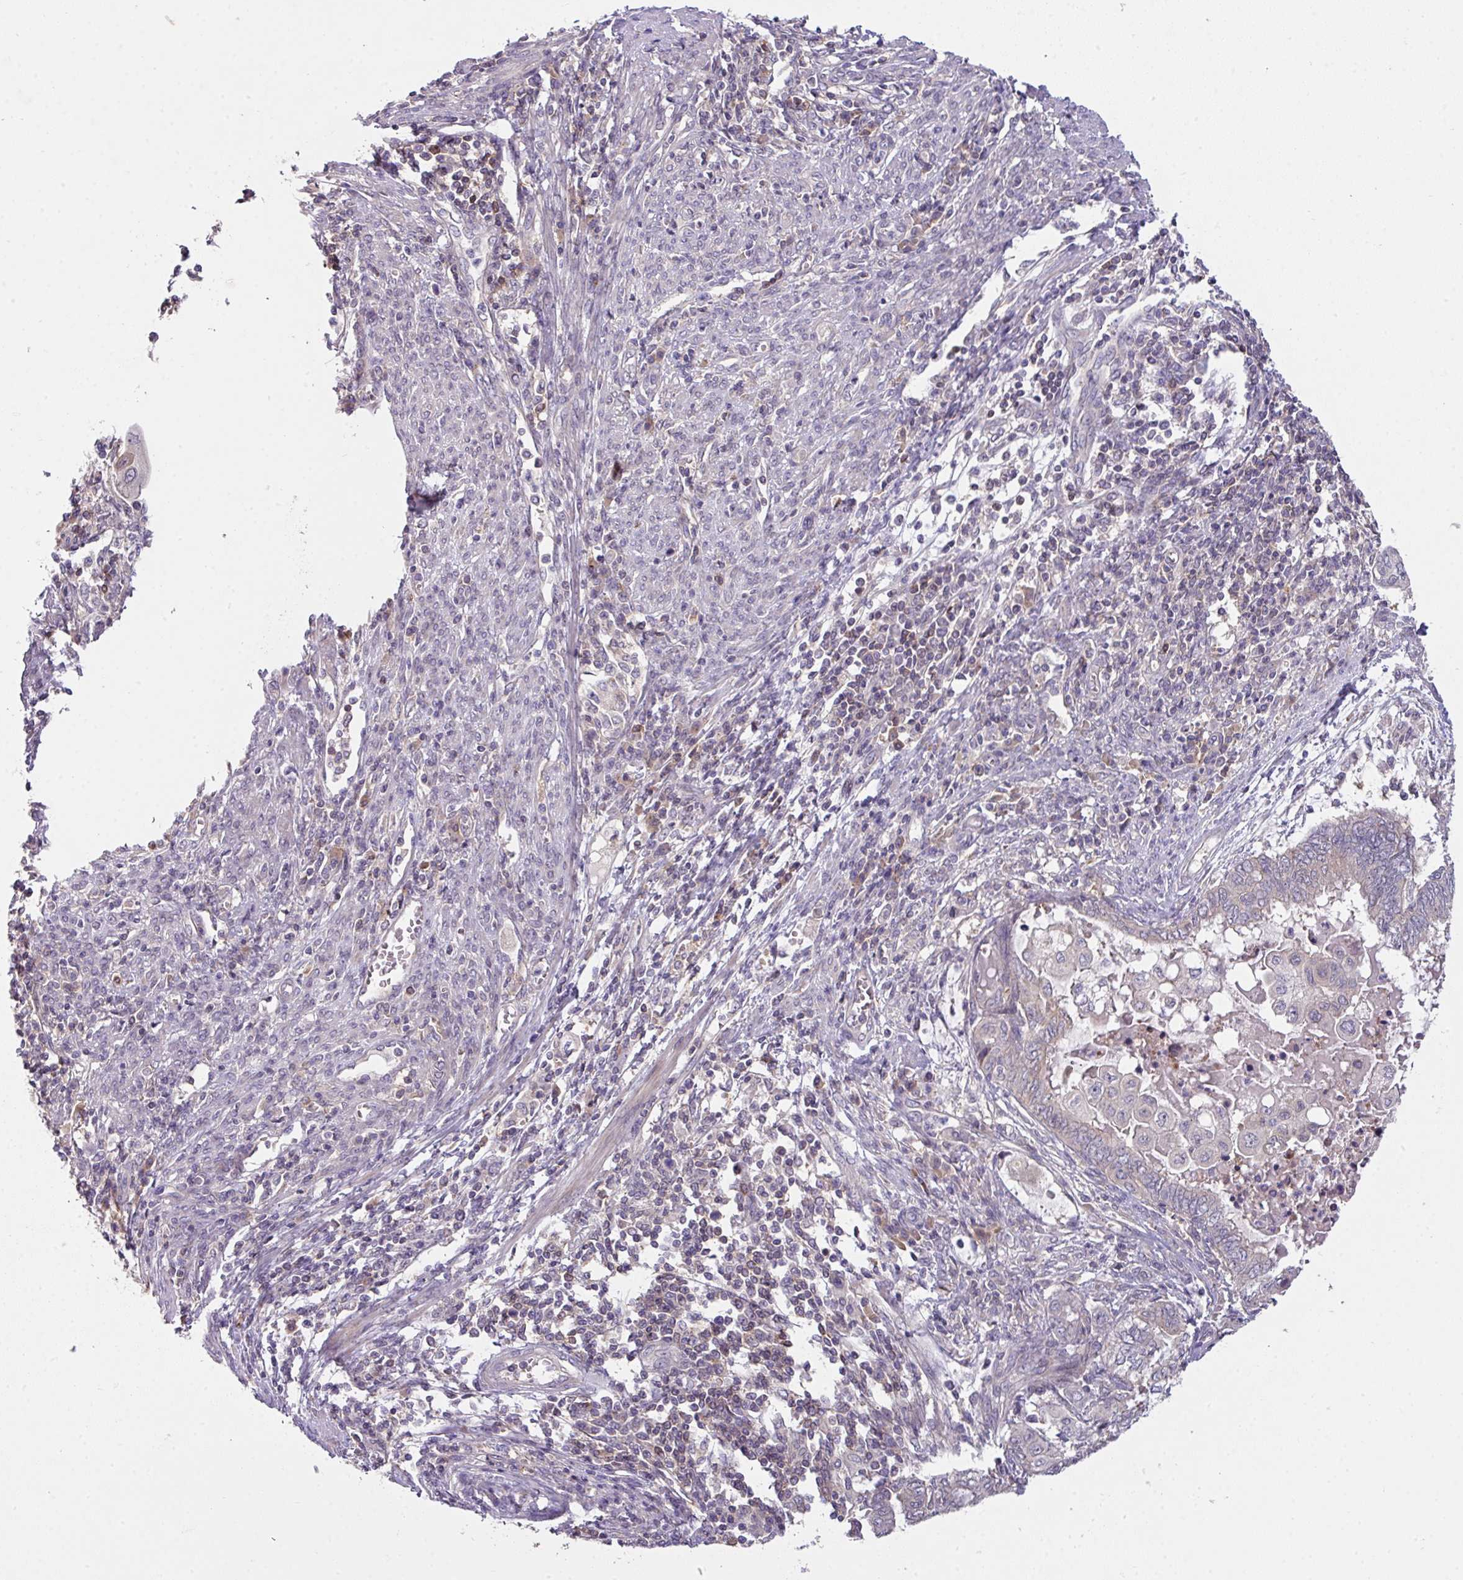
{"staining": {"intensity": "negative", "quantity": "none", "location": "none"}, "tissue": "endometrial cancer", "cell_type": "Tumor cells", "image_type": "cancer", "snomed": [{"axis": "morphology", "description": "Adenocarcinoma, NOS"}, {"axis": "topography", "description": "Uterus"}, {"axis": "topography", "description": "Endometrium"}], "caption": "Tumor cells are negative for brown protein staining in endometrial cancer (adenocarcinoma).", "gene": "SLAMF6", "patient": {"sex": "female", "age": 70}}